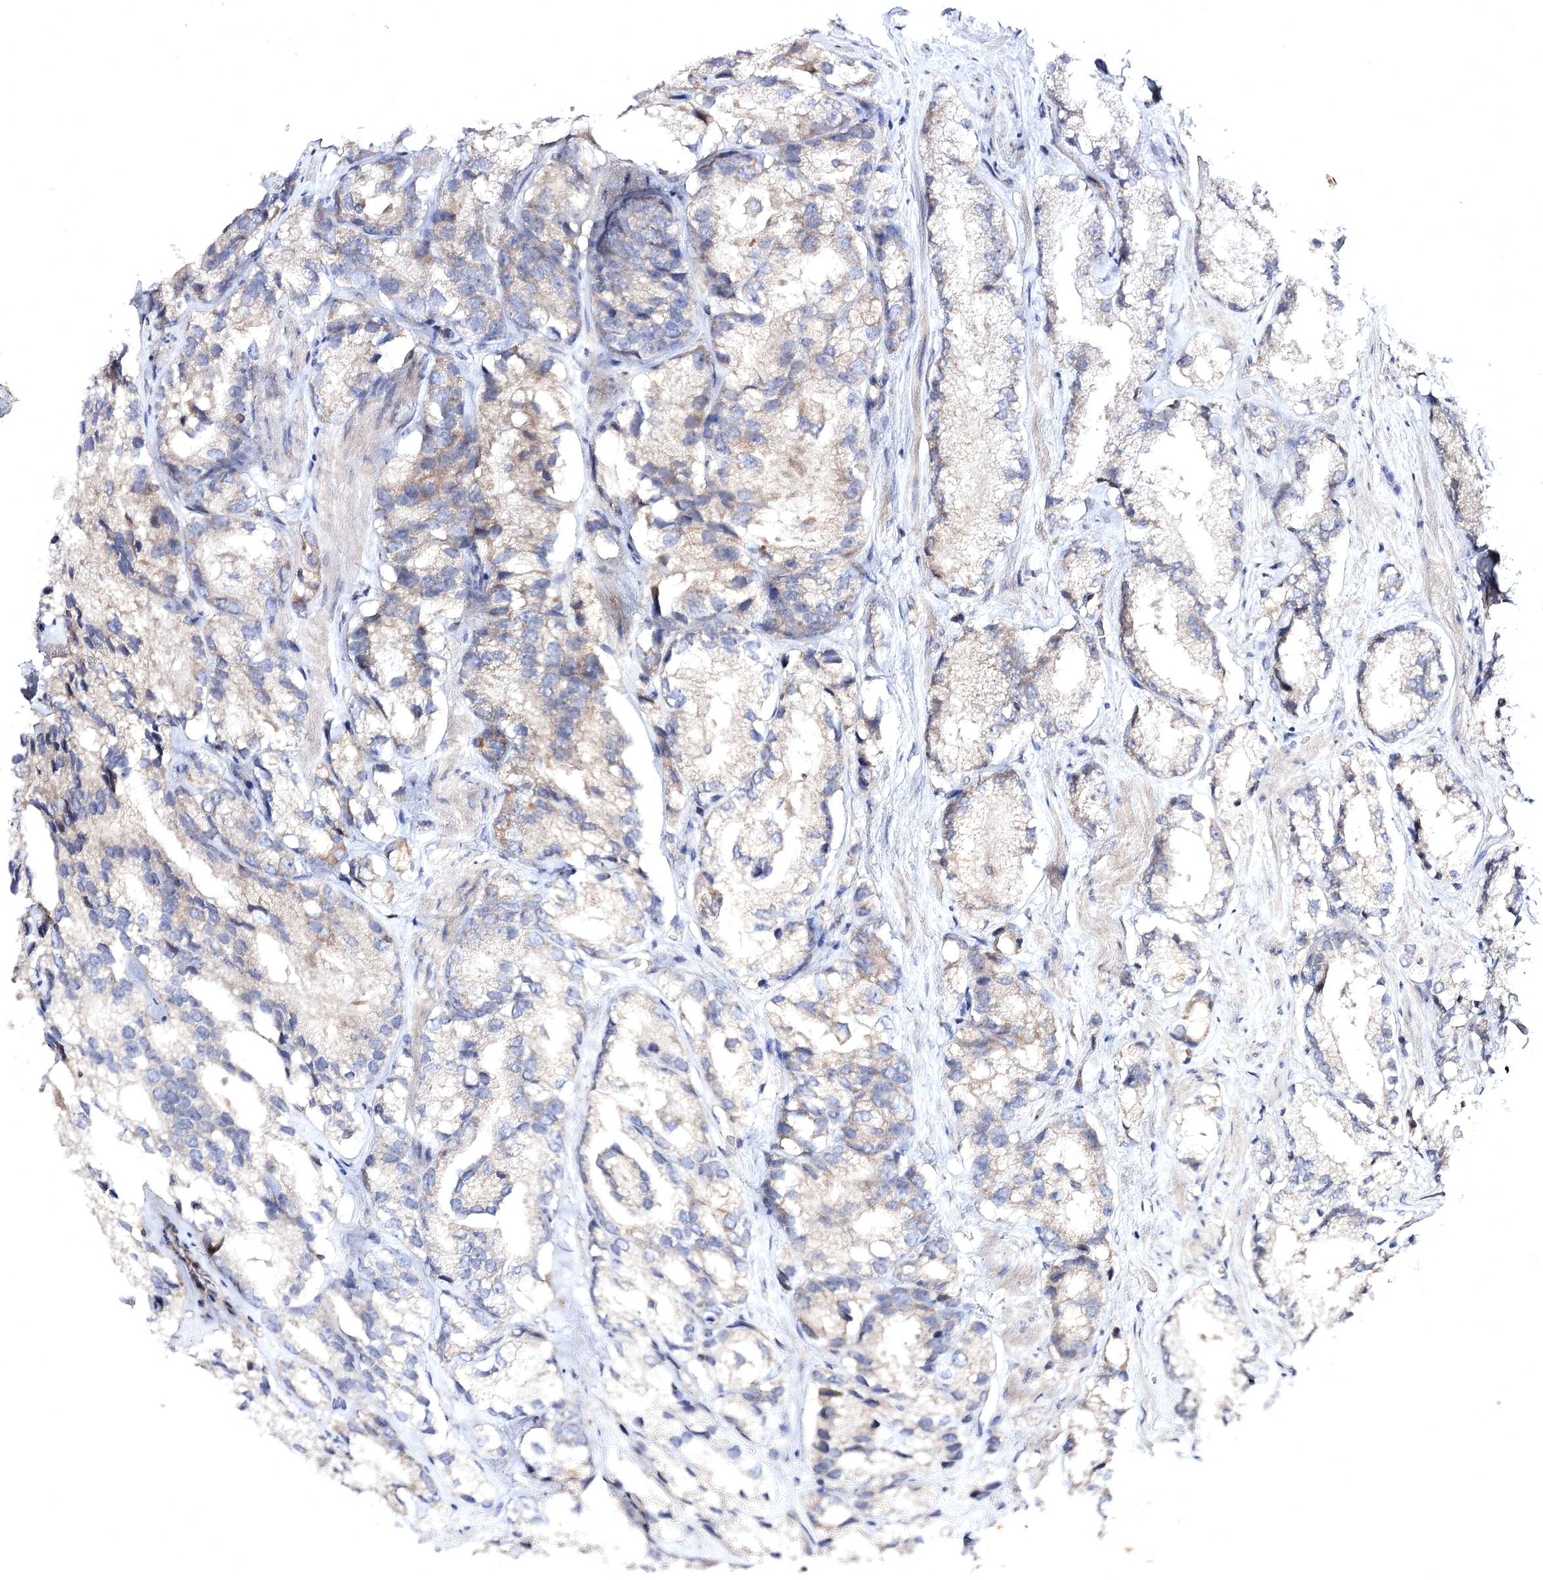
{"staining": {"intensity": "weak", "quantity": "<25%", "location": "cytoplasmic/membranous"}, "tissue": "prostate cancer", "cell_type": "Tumor cells", "image_type": "cancer", "snomed": [{"axis": "morphology", "description": "Adenocarcinoma, High grade"}, {"axis": "topography", "description": "Prostate"}], "caption": "Tumor cells show no significant protein expression in prostate cancer.", "gene": "BCR", "patient": {"sex": "male", "age": 66}}